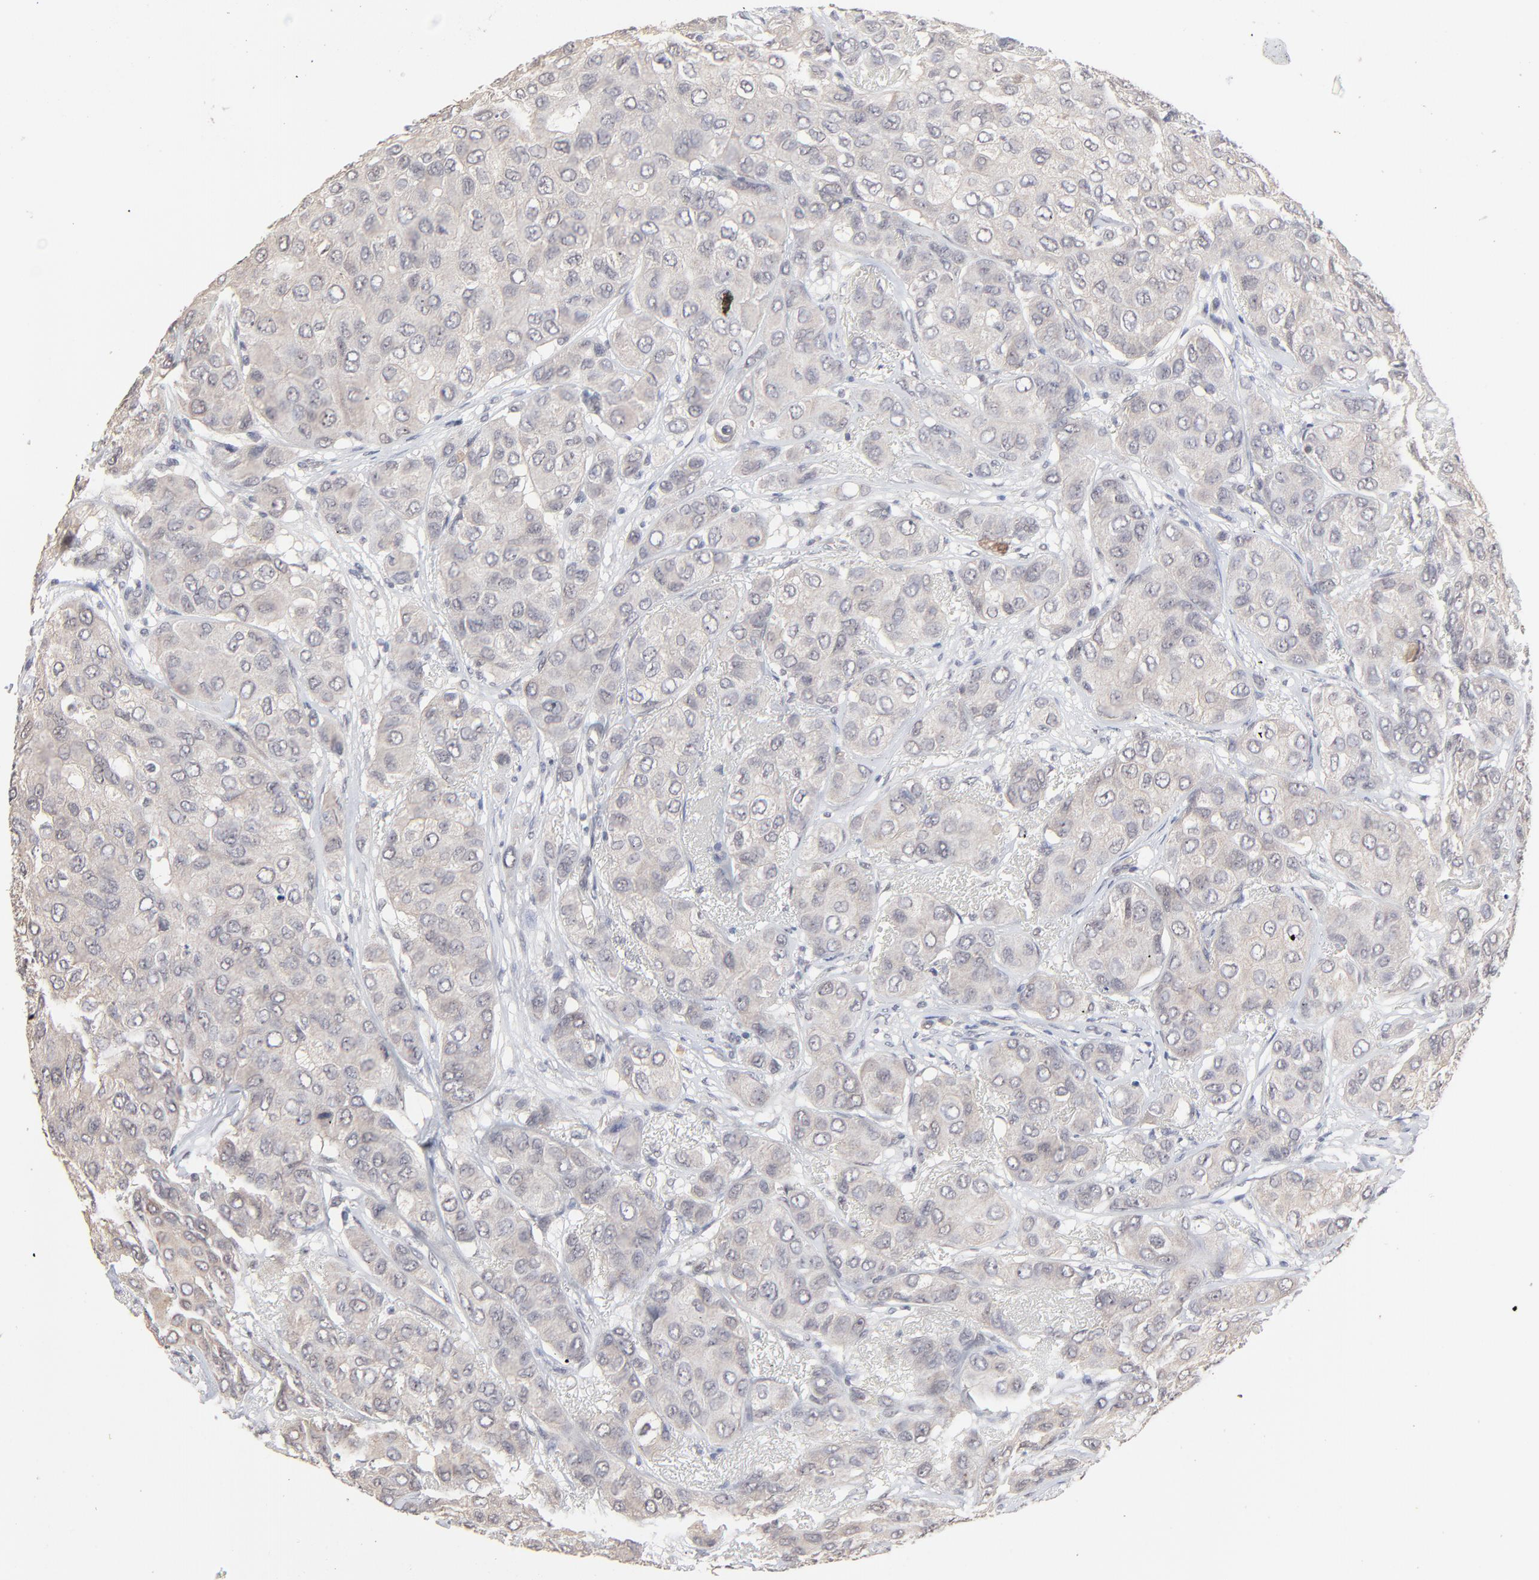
{"staining": {"intensity": "weak", "quantity": ">75%", "location": "cytoplasmic/membranous"}, "tissue": "breast cancer", "cell_type": "Tumor cells", "image_type": "cancer", "snomed": [{"axis": "morphology", "description": "Duct carcinoma"}, {"axis": "topography", "description": "Breast"}], "caption": "Immunohistochemistry (IHC) photomicrograph of infiltrating ductal carcinoma (breast) stained for a protein (brown), which demonstrates low levels of weak cytoplasmic/membranous positivity in approximately >75% of tumor cells.", "gene": "FAM199X", "patient": {"sex": "female", "age": 68}}